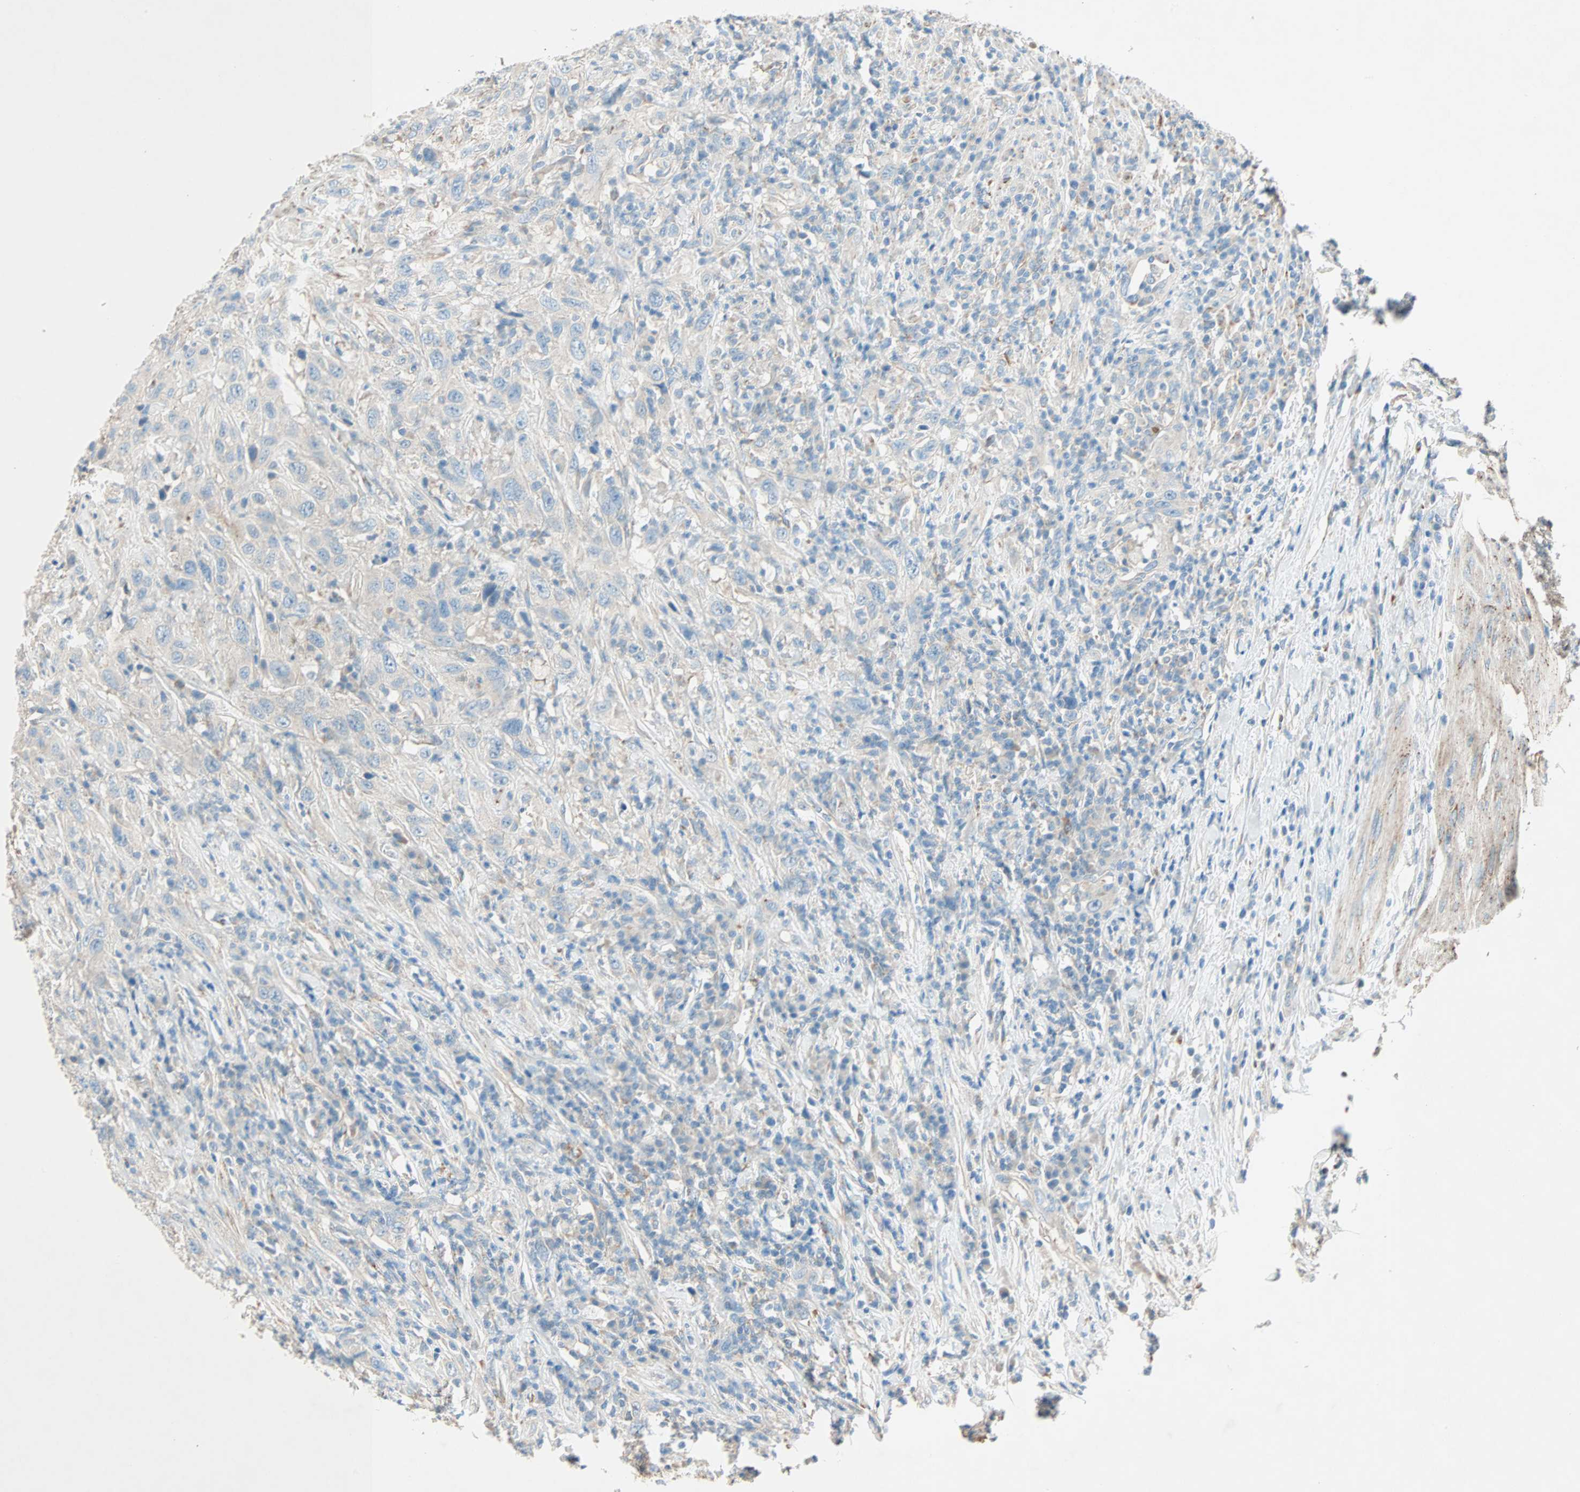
{"staining": {"intensity": "moderate", "quantity": ">75%", "location": "cytoplasmic/membranous"}, "tissue": "urothelial cancer", "cell_type": "Tumor cells", "image_type": "cancer", "snomed": [{"axis": "morphology", "description": "Urothelial carcinoma, High grade"}, {"axis": "topography", "description": "Urinary bladder"}], "caption": "A medium amount of moderate cytoplasmic/membranous expression is present in approximately >75% of tumor cells in urothelial cancer tissue.", "gene": "LY6G6F", "patient": {"sex": "male", "age": 61}}